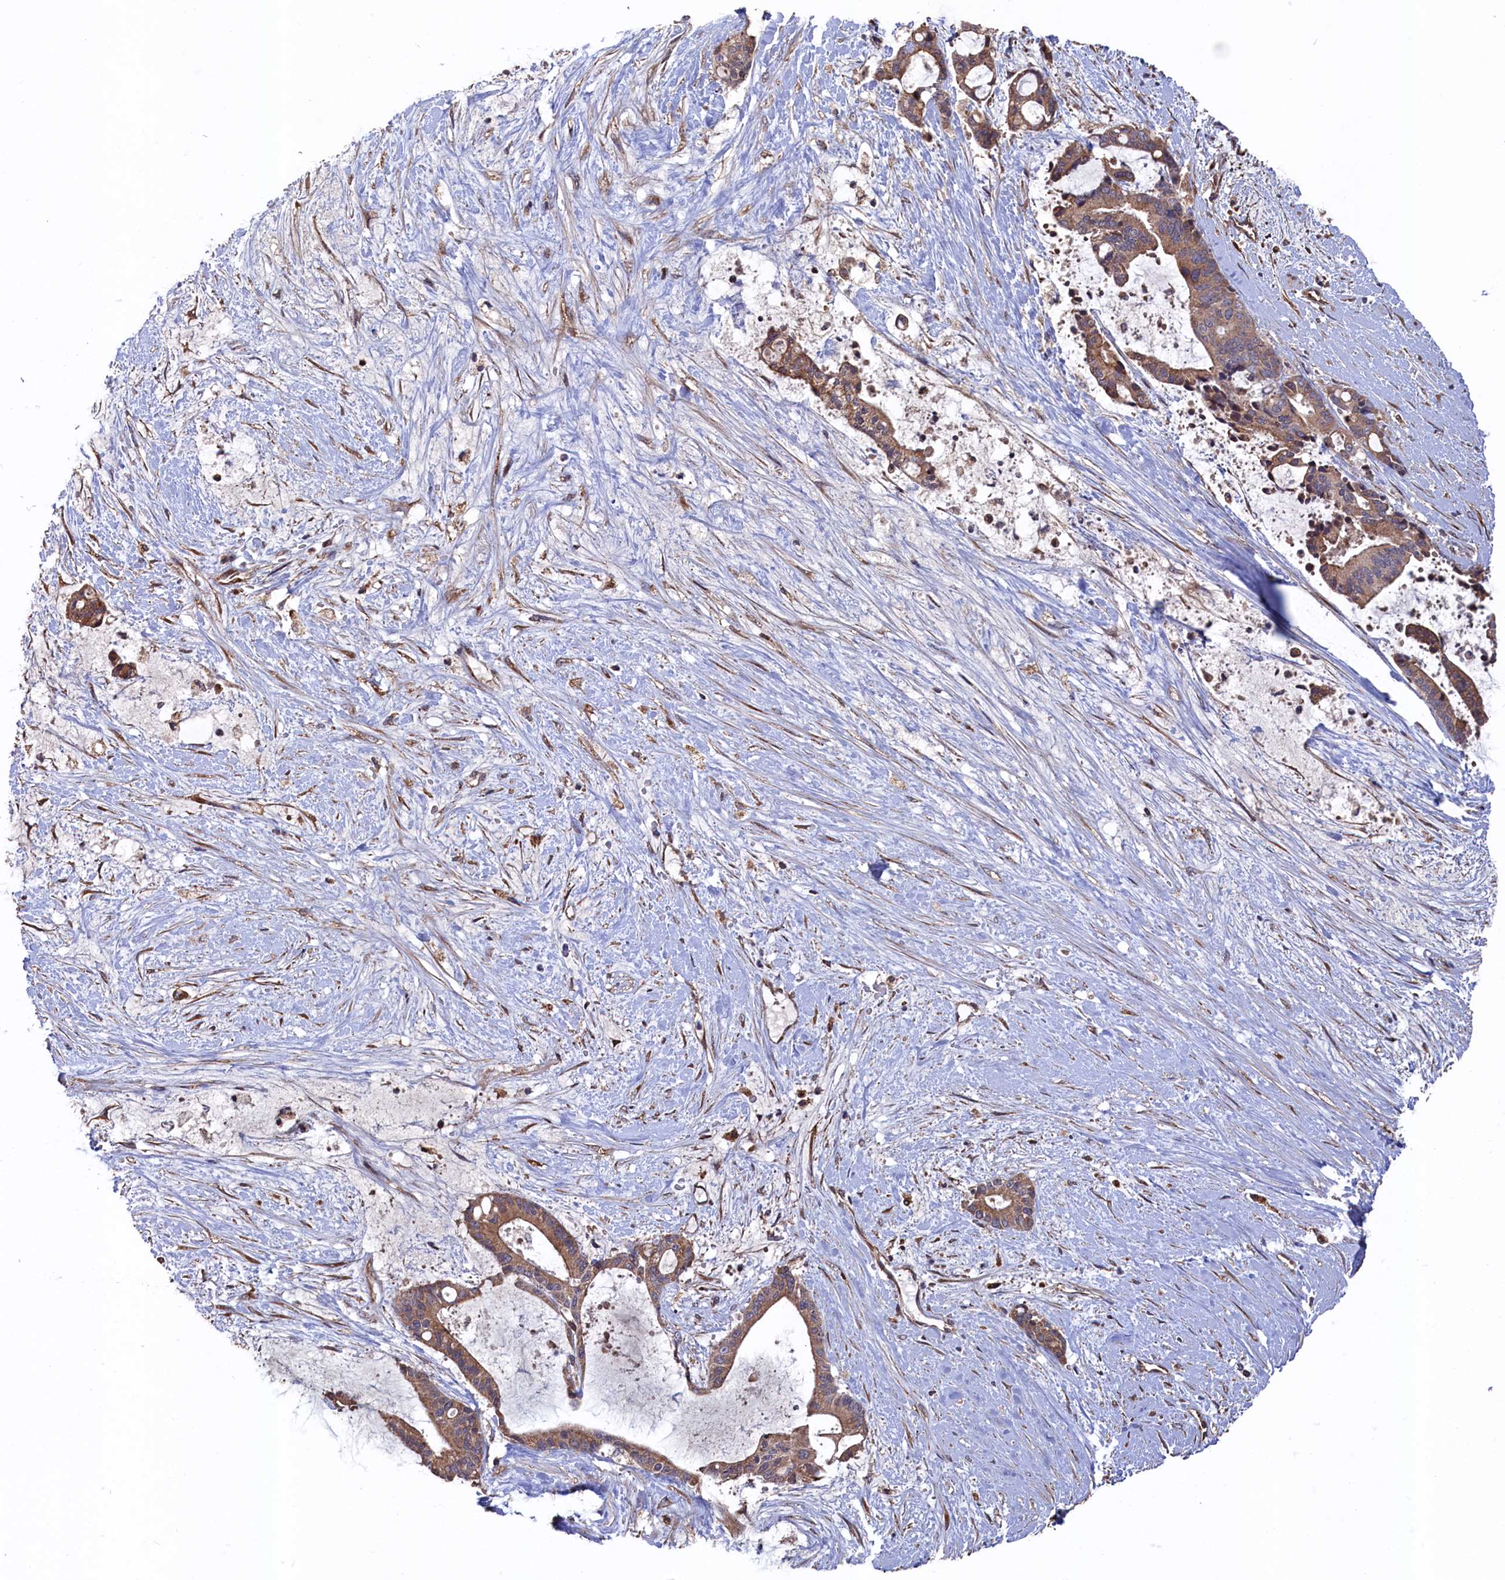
{"staining": {"intensity": "moderate", "quantity": ">75%", "location": "cytoplasmic/membranous"}, "tissue": "liver cancer", "cell_type": "Tumor cells", "image_type": "cancer", "snomed": [{"axis": "morphology", "description": "Normal tissue, NOS"}, {"axis": "morphology", "description": "Cholangiocarcinoma"}, {"axis": "topography", "description": "Liver"}, {"axis": "topography", "description": "Peripheral nerve tissue"}], "caption": "A micrograph showing moderate cytoplasmic/membranous expression in about >75% of tumor cells in liver cholangiocarcinoma, as visualized by brown immunohistochemical staining.", "gene": "SLC12A4", "patient": {"sex": "female", "age": 73}}